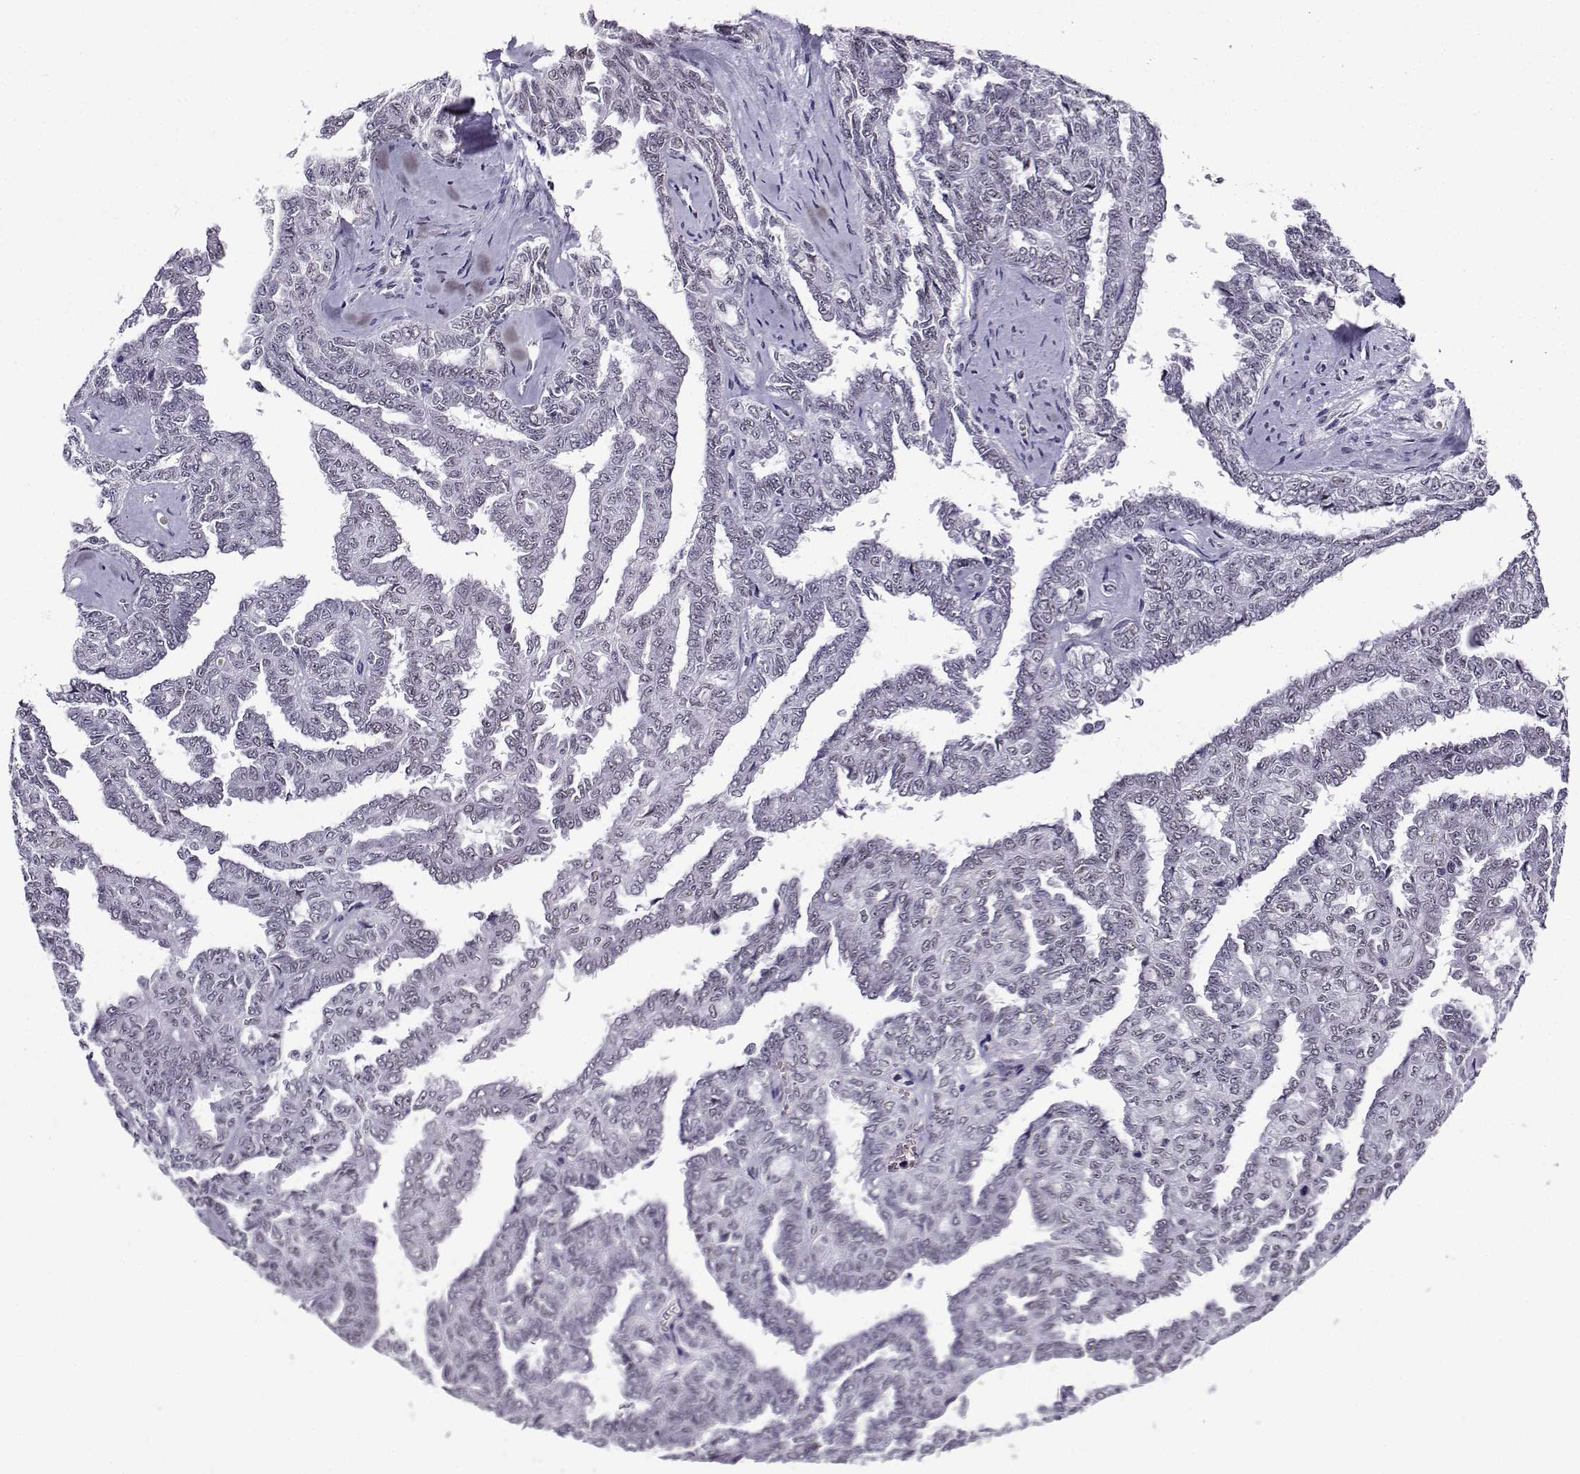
{"staining": {"intensity": "negative", "quantity": "none", "location": "none"}, "tissue": "ovarian cancer", "cell_type": "Tumor cells", "image_type": "cancer", "snomed": [{"axis": "morphology", "description": "Cystadenocarcinoma, serous, NOS"}, {"axis": "topography", "description": "Ovary"}], "caption": "The image exhibits no significant staining in tumor cells of ovarian serous cystadenocarcinoma. (Stains: DAB immunohistochemistry with hematoxylin counter stain, Microscopy: brightfield microscopy at high magnification).", "gene": "LRFN2", "patient": {"sex": "female", "age": 71}}